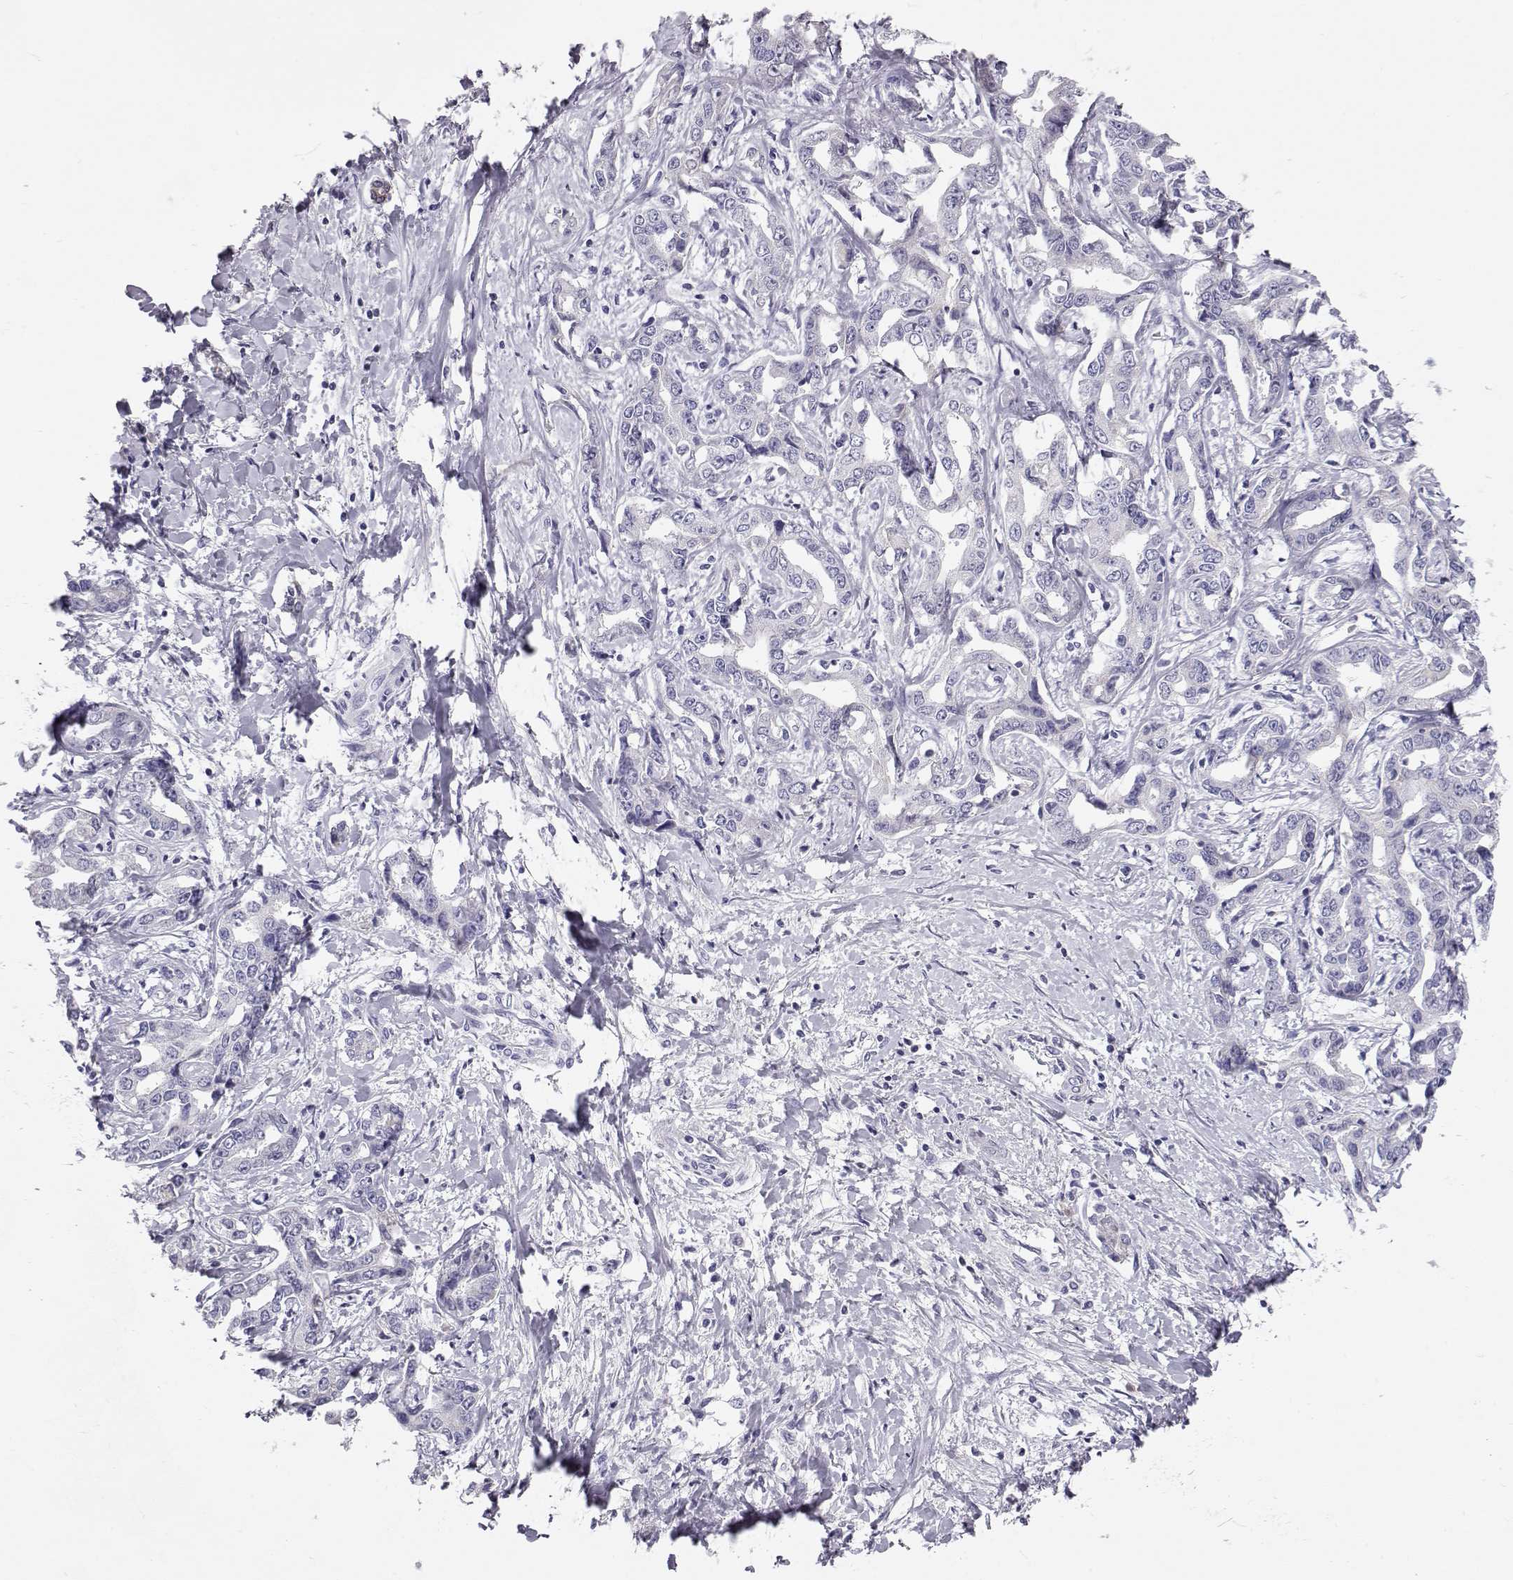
{"staining": {"intensity": "negative", "quantity": "none", "location": "none"}, "tissue": "liver cancer", "cell_type": "Tumor cells", "image_type": "cancer", "snomed": [{"axis": "morphology", "description": "Cholangiocarcinoma"}, {"axis": "topography", "description": "Liver"}], "caption": "This histopathology image is of liver cancer (cholangiocarcinoma) stained with IHC to label a protein in brown with the nuclei are counter-stained blue. There is no expression in tumor cells. The staining was performed using DAB to visualize the protein expression in brown, while the nuclei were stained in blue with hematoxylin (Magnification: 20x).", "gene": "GPR26", "patient": {"sex": "male", "age": 59}}